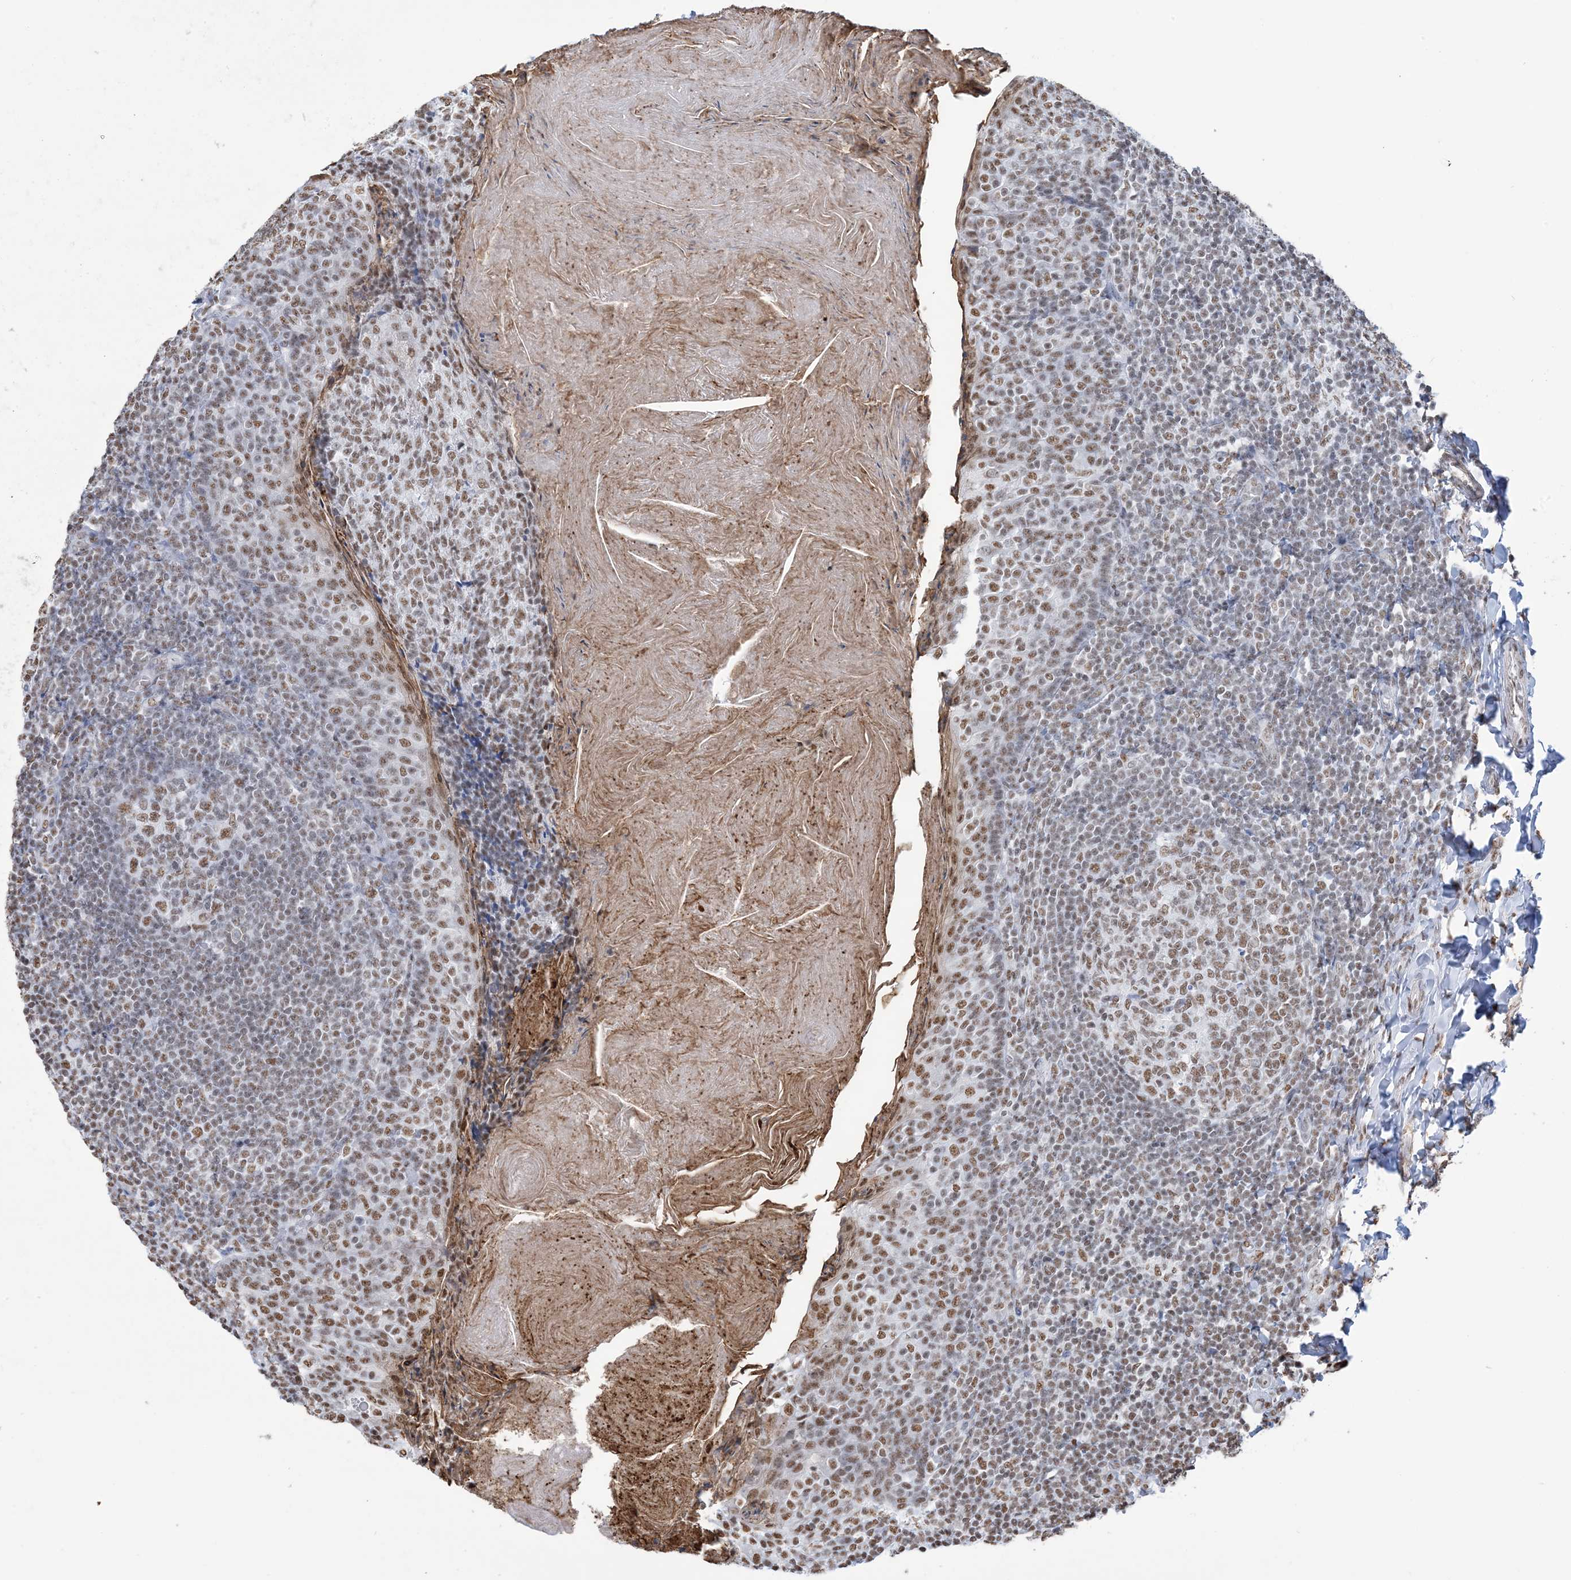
{"staining": {"intensity": "moderate", "quantity": ">75%", "location": "nuclear"}, "tissue": "tonsil", "cell_type": "Germinal center cells", "image_type": "normal", "snomed": [{"axis": "morphology", "description": "Normal tissue, NOS"}, {"axis": "topography", "description": "Tonsil"}], "caption": "DAB immunohistochemical staining of unremarkable tonsil demonstrates moderate nuclear protein positivity in approximately >75% of germinal center cells. Immunohistochemistry (ihc) stains the protein of interest in brown and the nuclei are stained blue.", "gene": "ZNF792", "patient": {"sex": "female", "age": 19}}